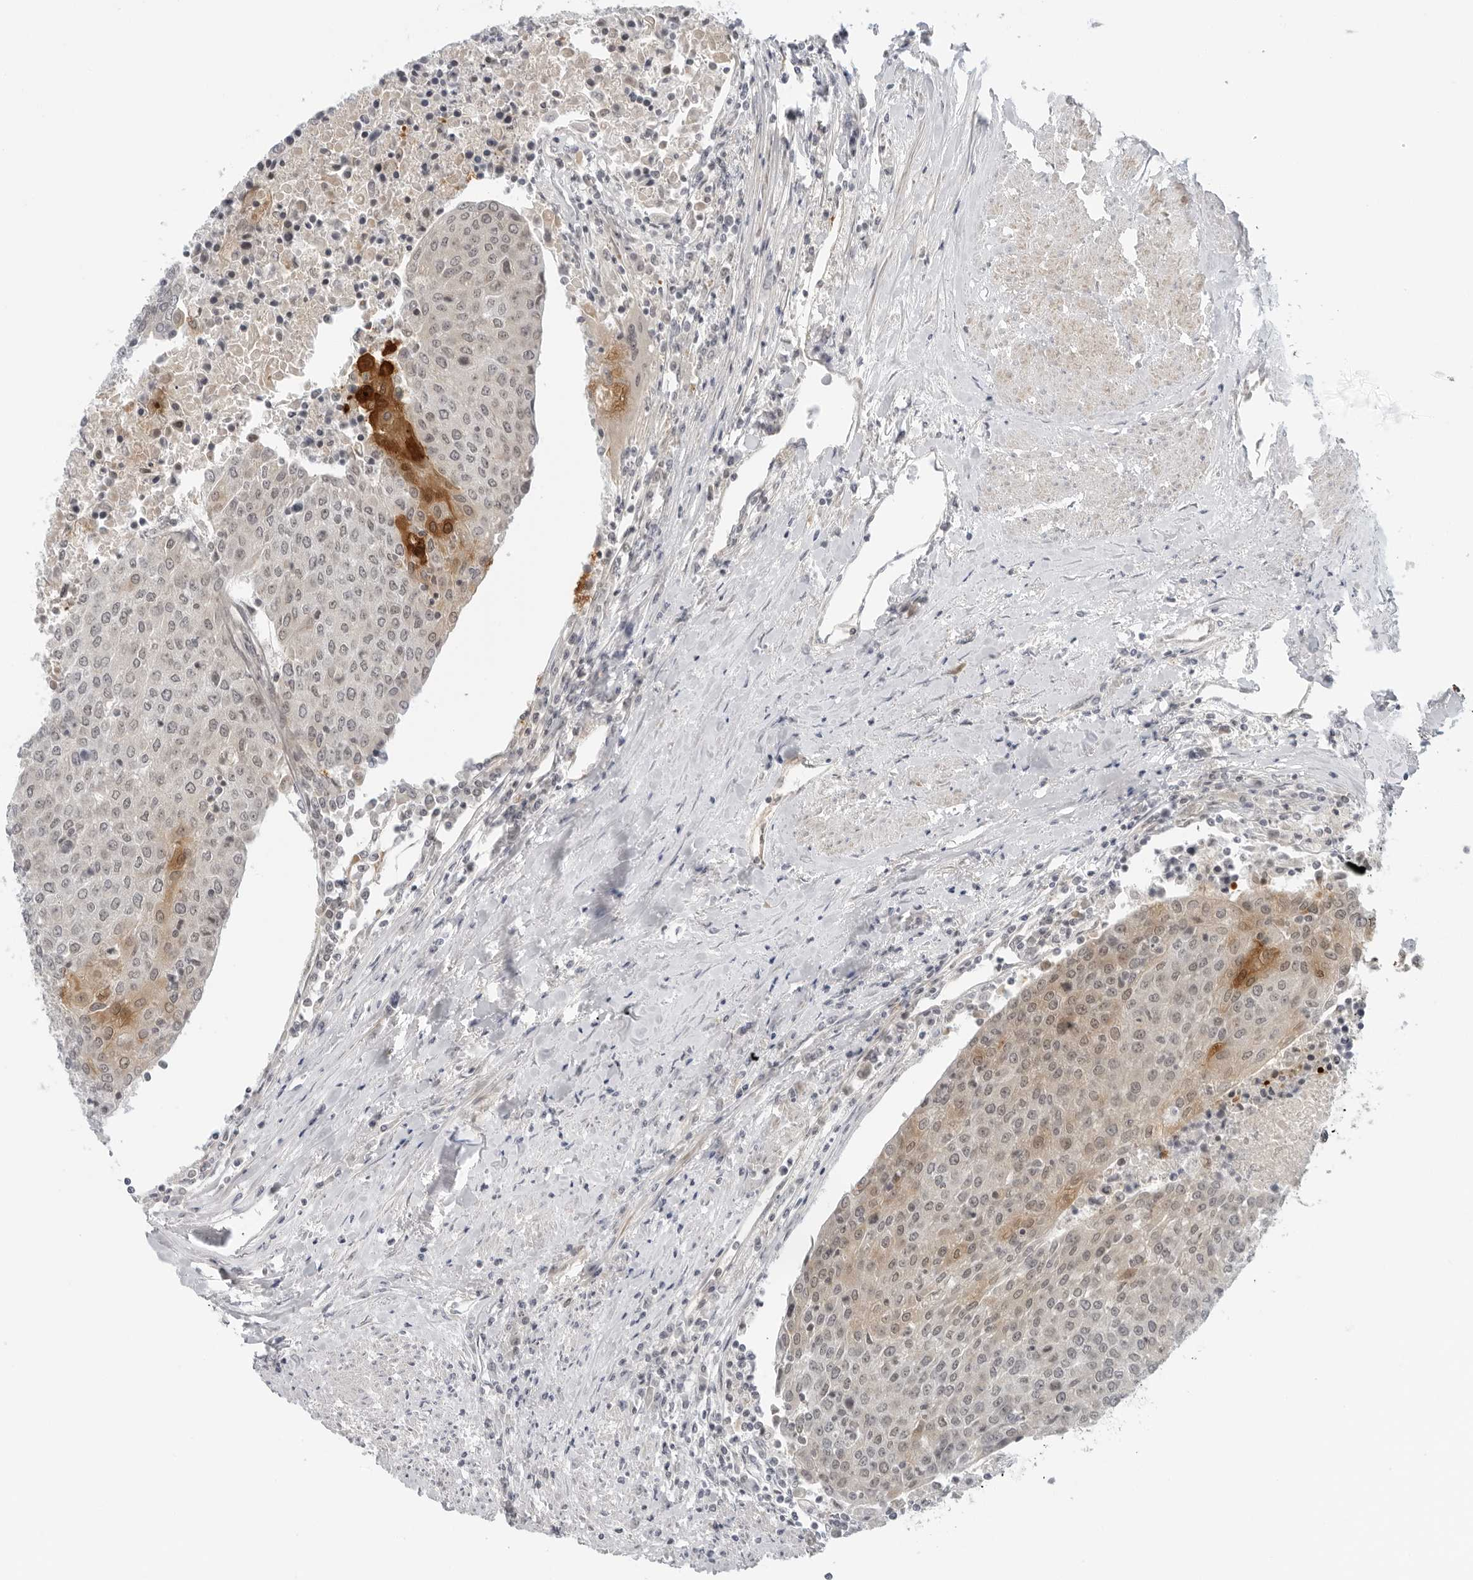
{"staining": {"intensity": "moderate", "quantity": "<25%", "location": "cytoplasmic/membranous"}, "tissue": "urothelial cancer", "cell_type": "Tumor cells", "image_type": "cancer", "snomed": [{"axis": "morphology", "description": "Urothelial carcinoma, High grade"}, {"axis": "topography", "description": "Urinary bladder"}], "caption": "Human urothelial cancer stained for a protein (brown) reveals moderate cytoplasmic/membranous positive expression in approximately <25% of tumor cells.", "gene": "SUGCT", "patient": {"sex": "female", "age": 85}}